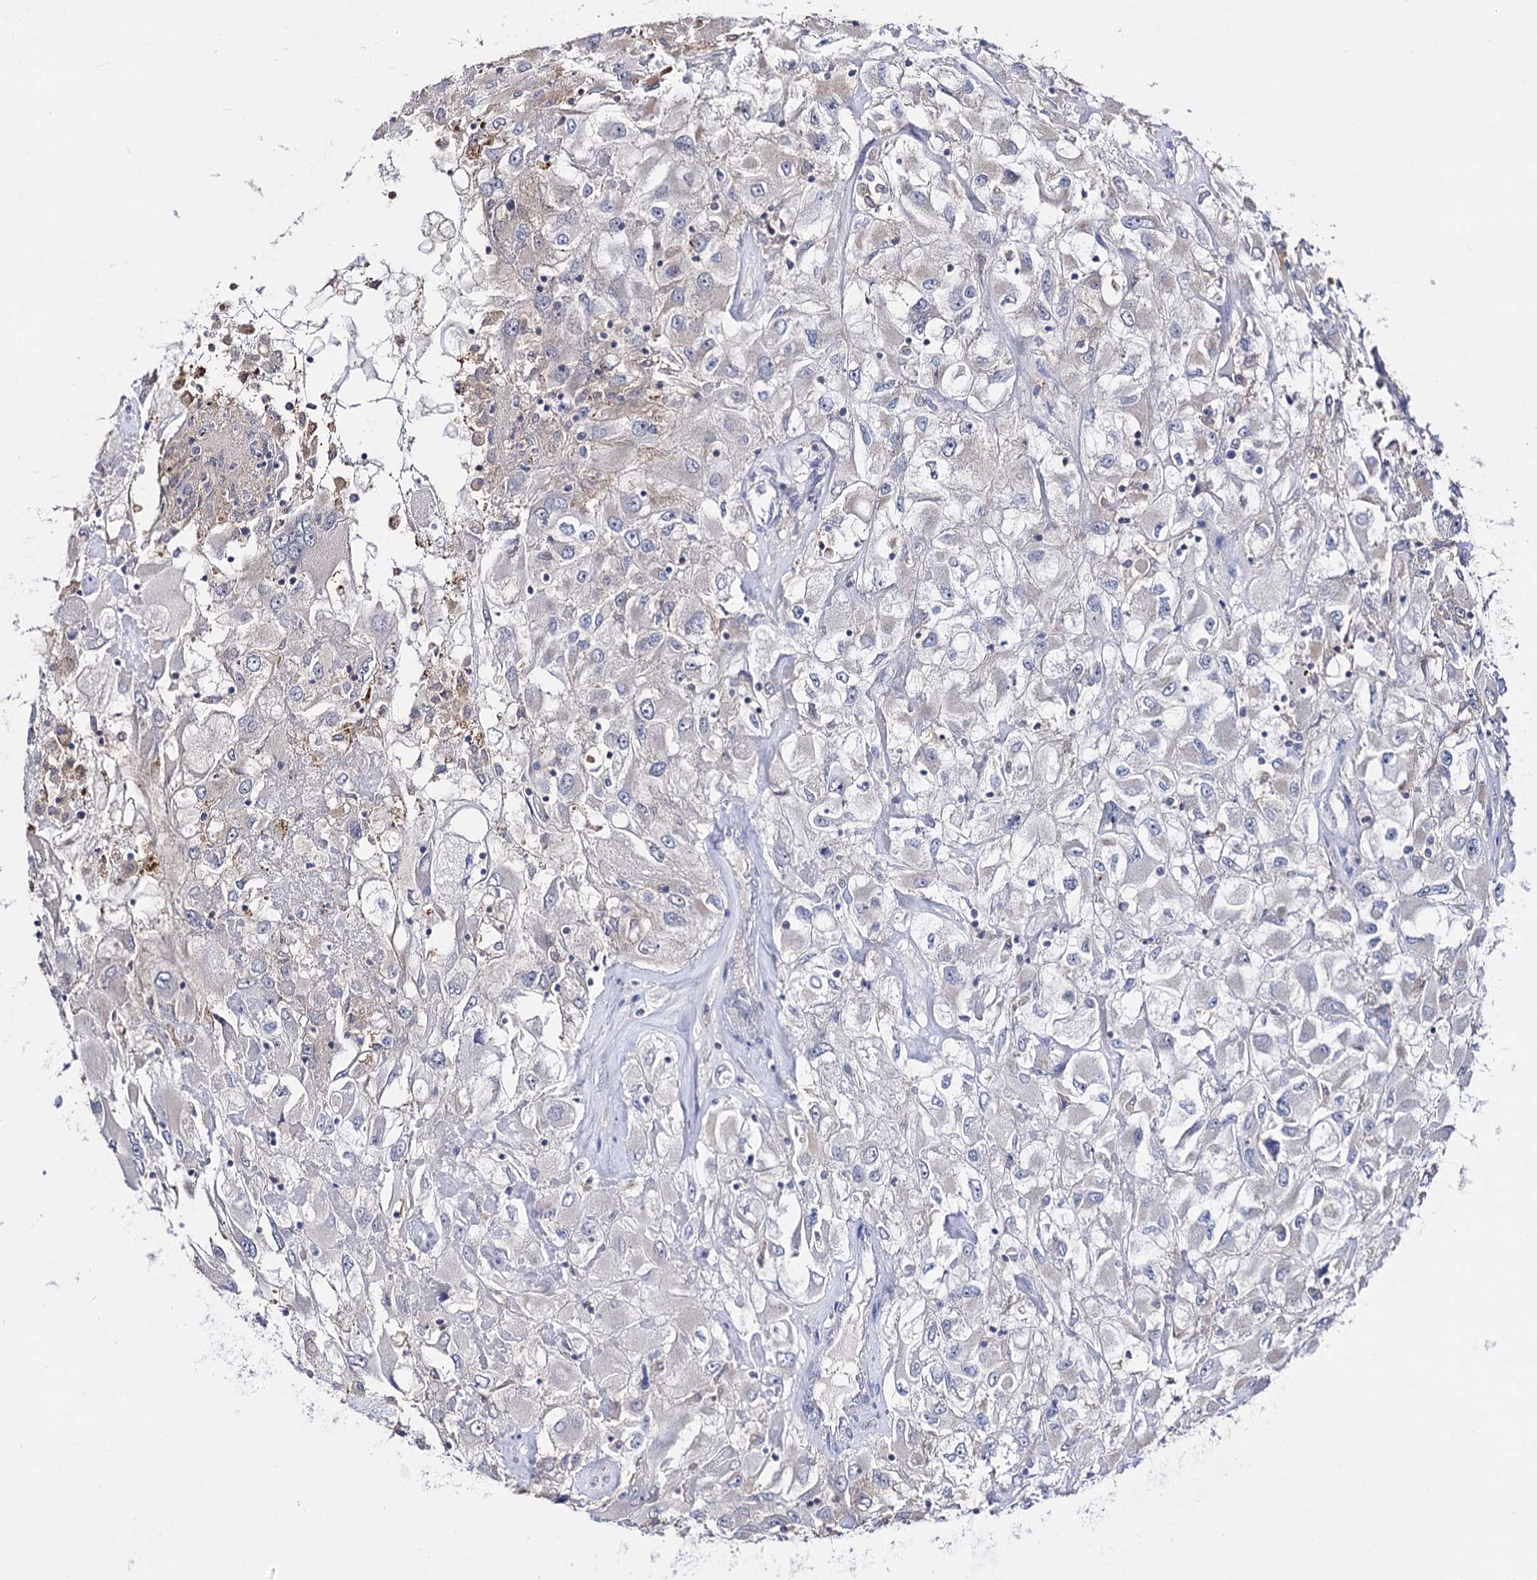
{"staining": {"intensity": "negative", "quantity": "none", "location": "none"}, "tissue": "renal cancer", "cell_type": "Tumor cells", "image_type": "cancer", "snomed": [{"axis": "morphology", "description": "Adenocarcinoma, NOS"}, {"axis": "topography", "description": "Kidney"}], "caption": "Tumor cells show no significant staining in adenocarcinoma (renal).", "gene": "ACTR6", "patient": {"sex": "female", "age": 52}}